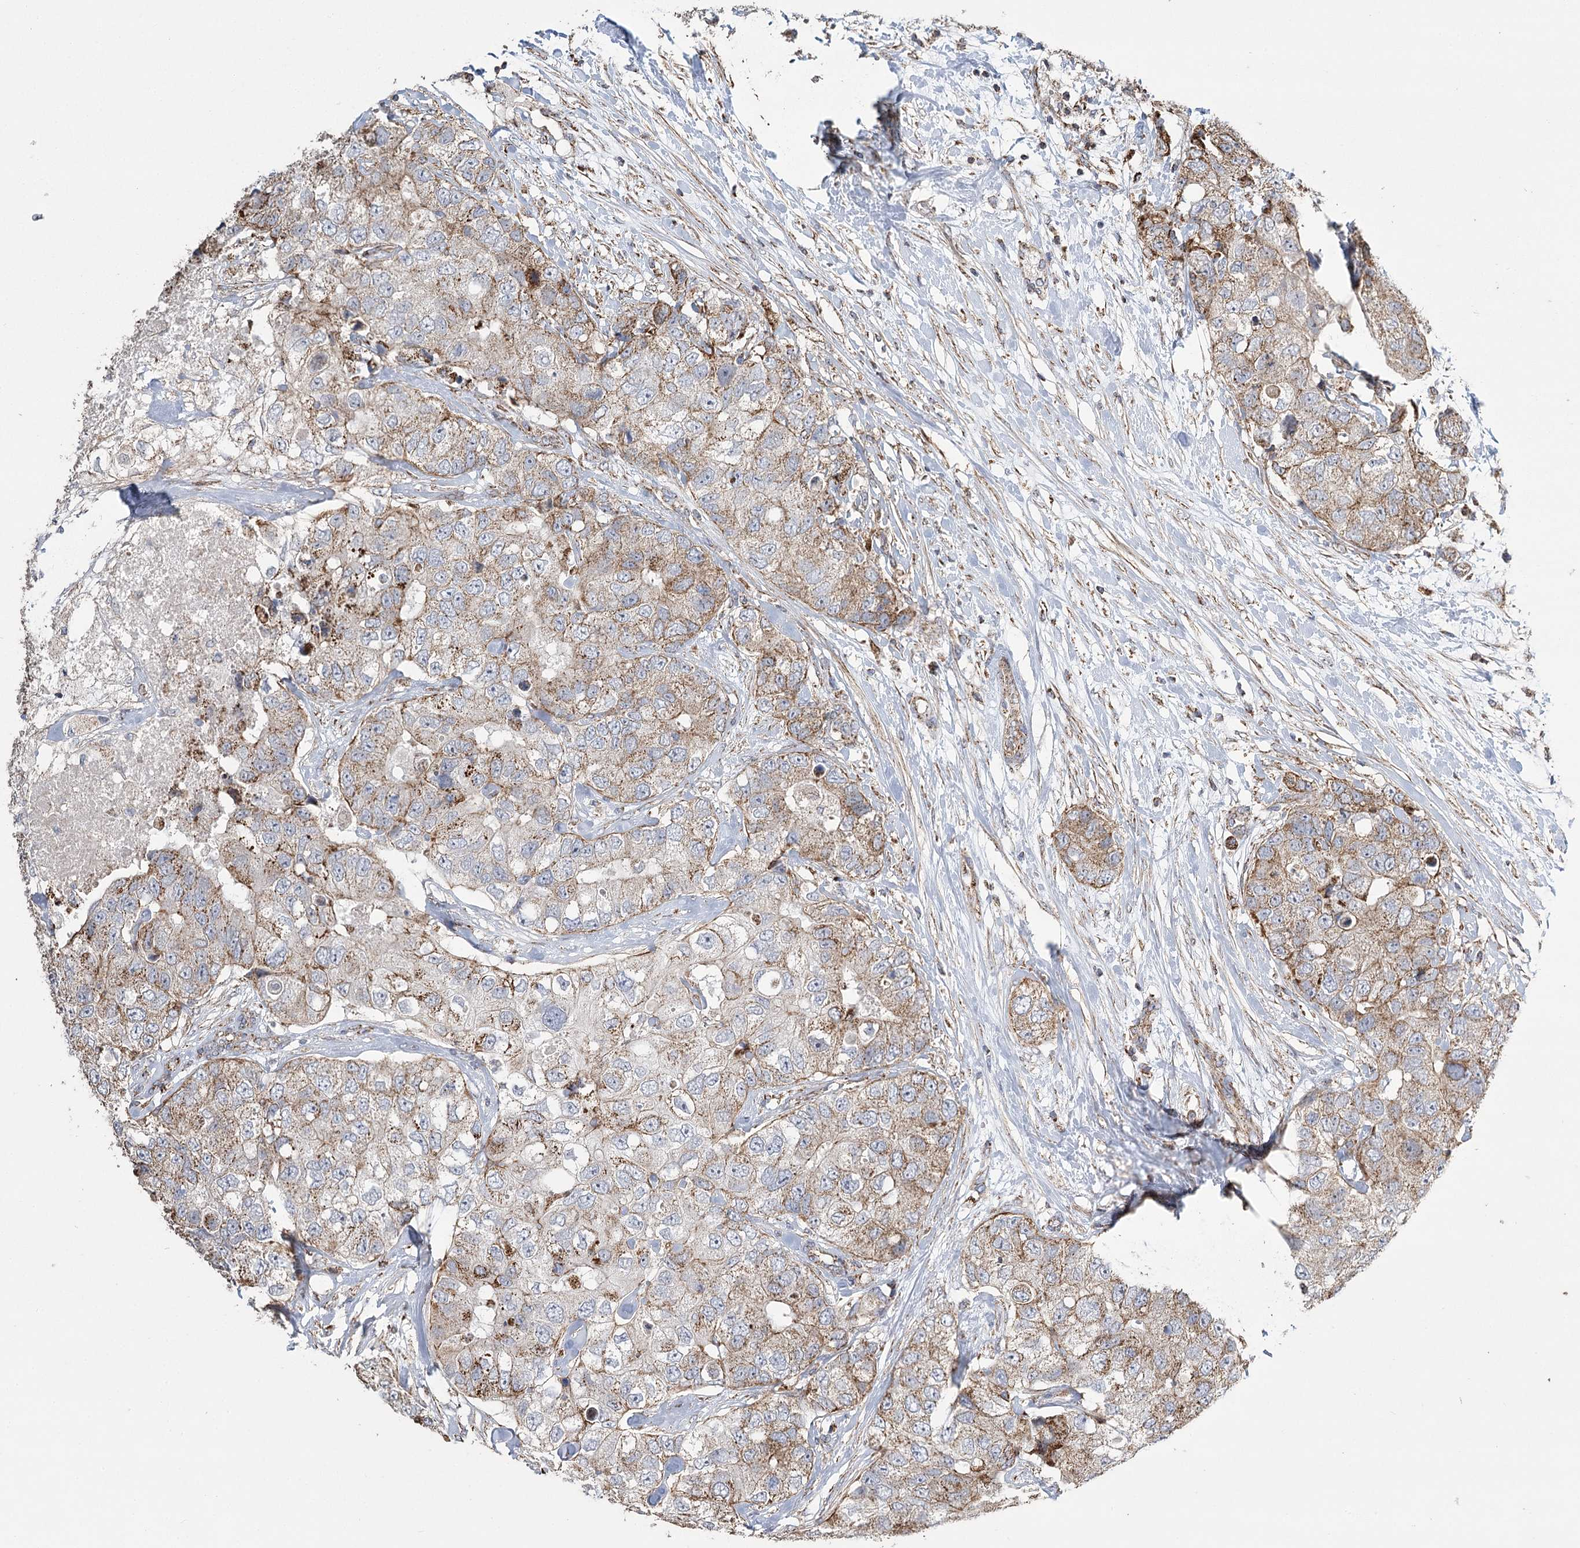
{"staining": {"intensity": "moderate", "quantity": "25%-75%", "location": "cytoplasmic/membranous"}, "tissue": "breast cancer", "cell_type": "Tumor cells", "image_type": "cancer", "snomed": [{"axis": "morphology", "description": "Duct carcinoma"}, {"axis": "topography", "description": "Breast"}], "caption": "The immunohistochemical stain labels moderate cytoplasmic/membranous staining in tumor cells of breast invasive ductal carcinoma tissue.", "gene": "RANBP3L", "patient": {"sex": "female", "age": 62}}